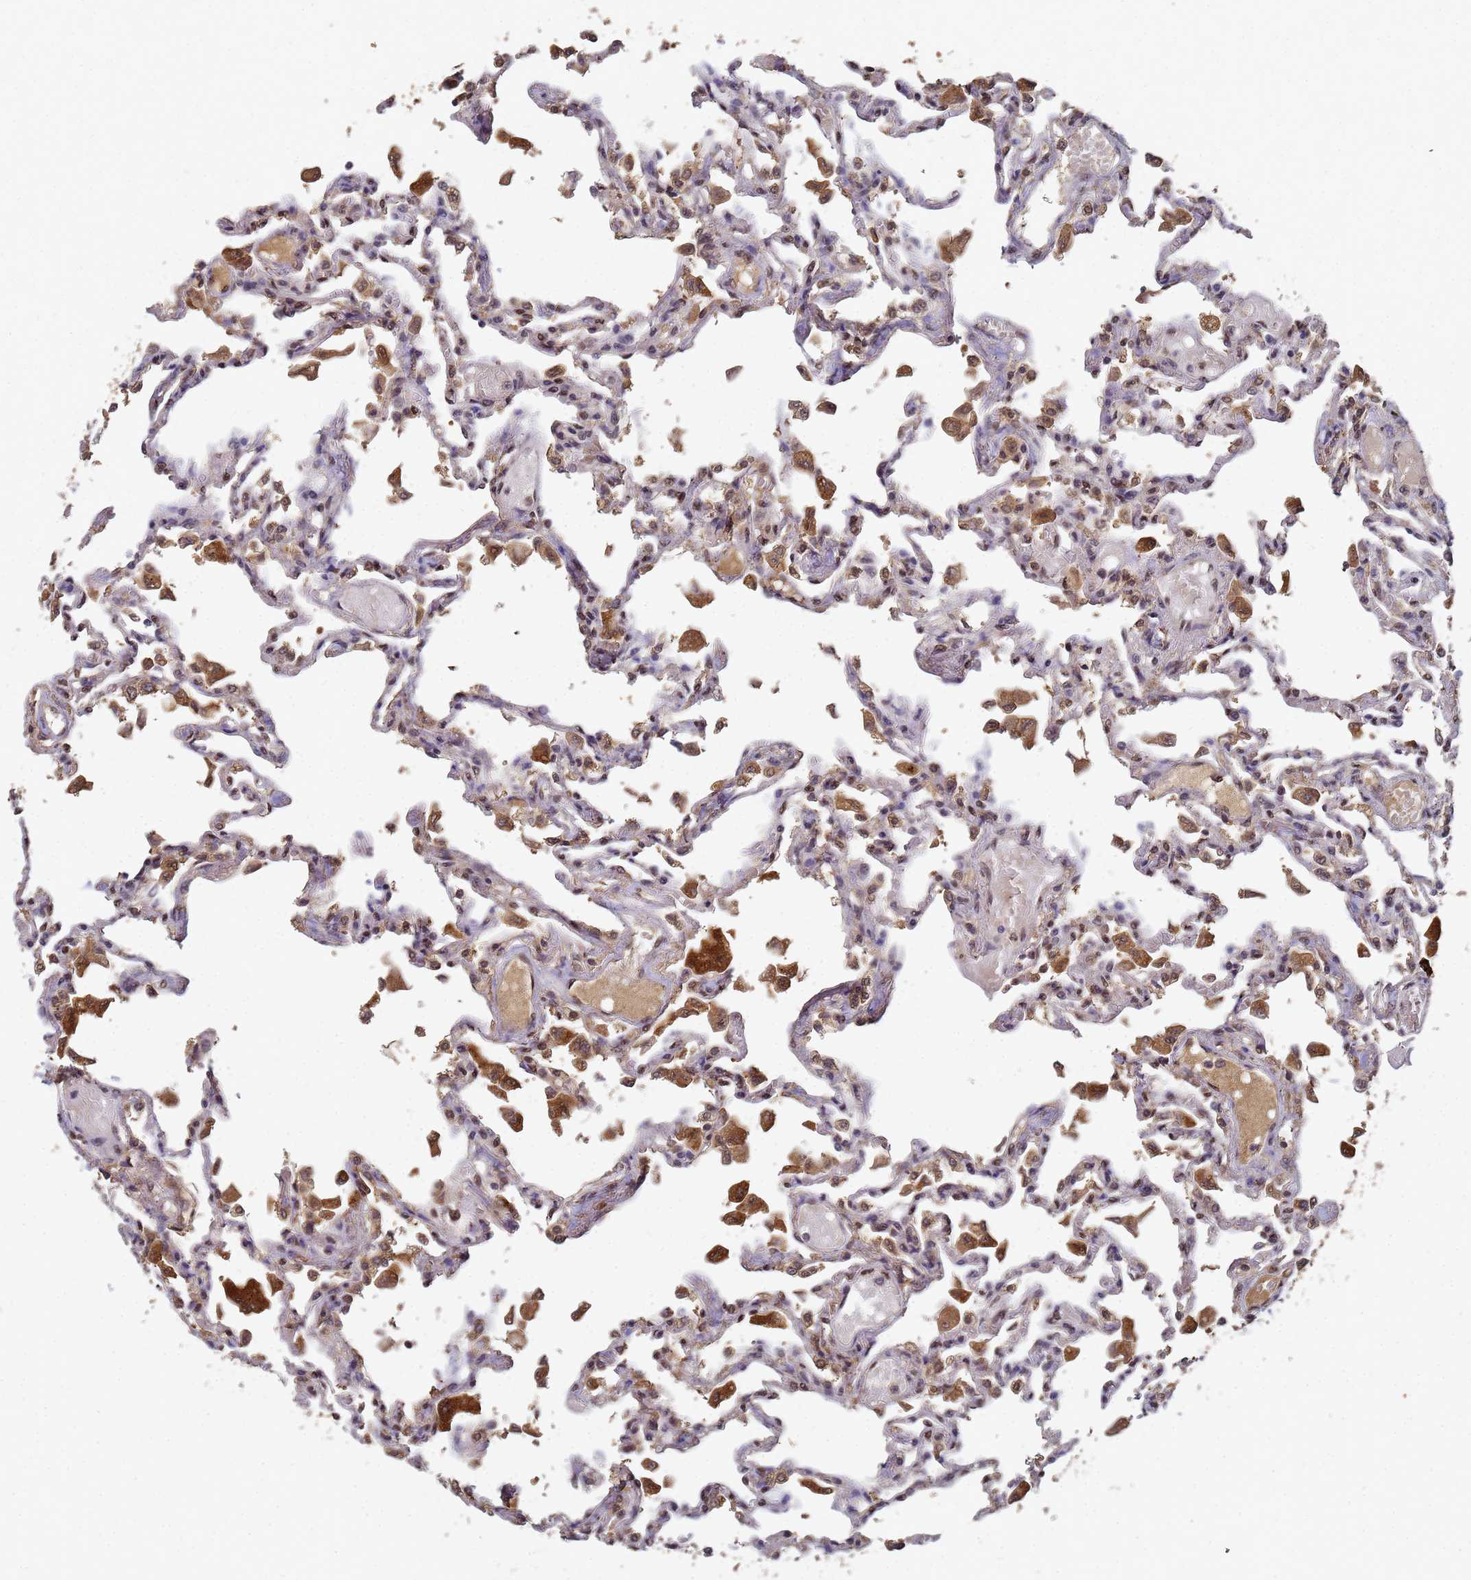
{"staining": {"intensity": "moderate", "quantity": "25%-75%", "location": "cytoplasmic/membranous,nuclear"}, "tissue": "lung", "cell_type": "Alveolar cells", "image_type": "normal", "snomed": [{"axis": "morphology", "description": "Normal tissue, NOS"}, {"axis": "topography", "description": "Bronchus"}, {"axis": "topography", "description": "Lung"}], "caption": "Approximately 25%-75% of alveolar cells in benign human lung show moderate cytoplasmic/membranous,nuclear protein positivity as visualized by brown immunohistochemical staining.", "gene": "SECISBP2", "patient": {"sex": "female", "age": 49}}